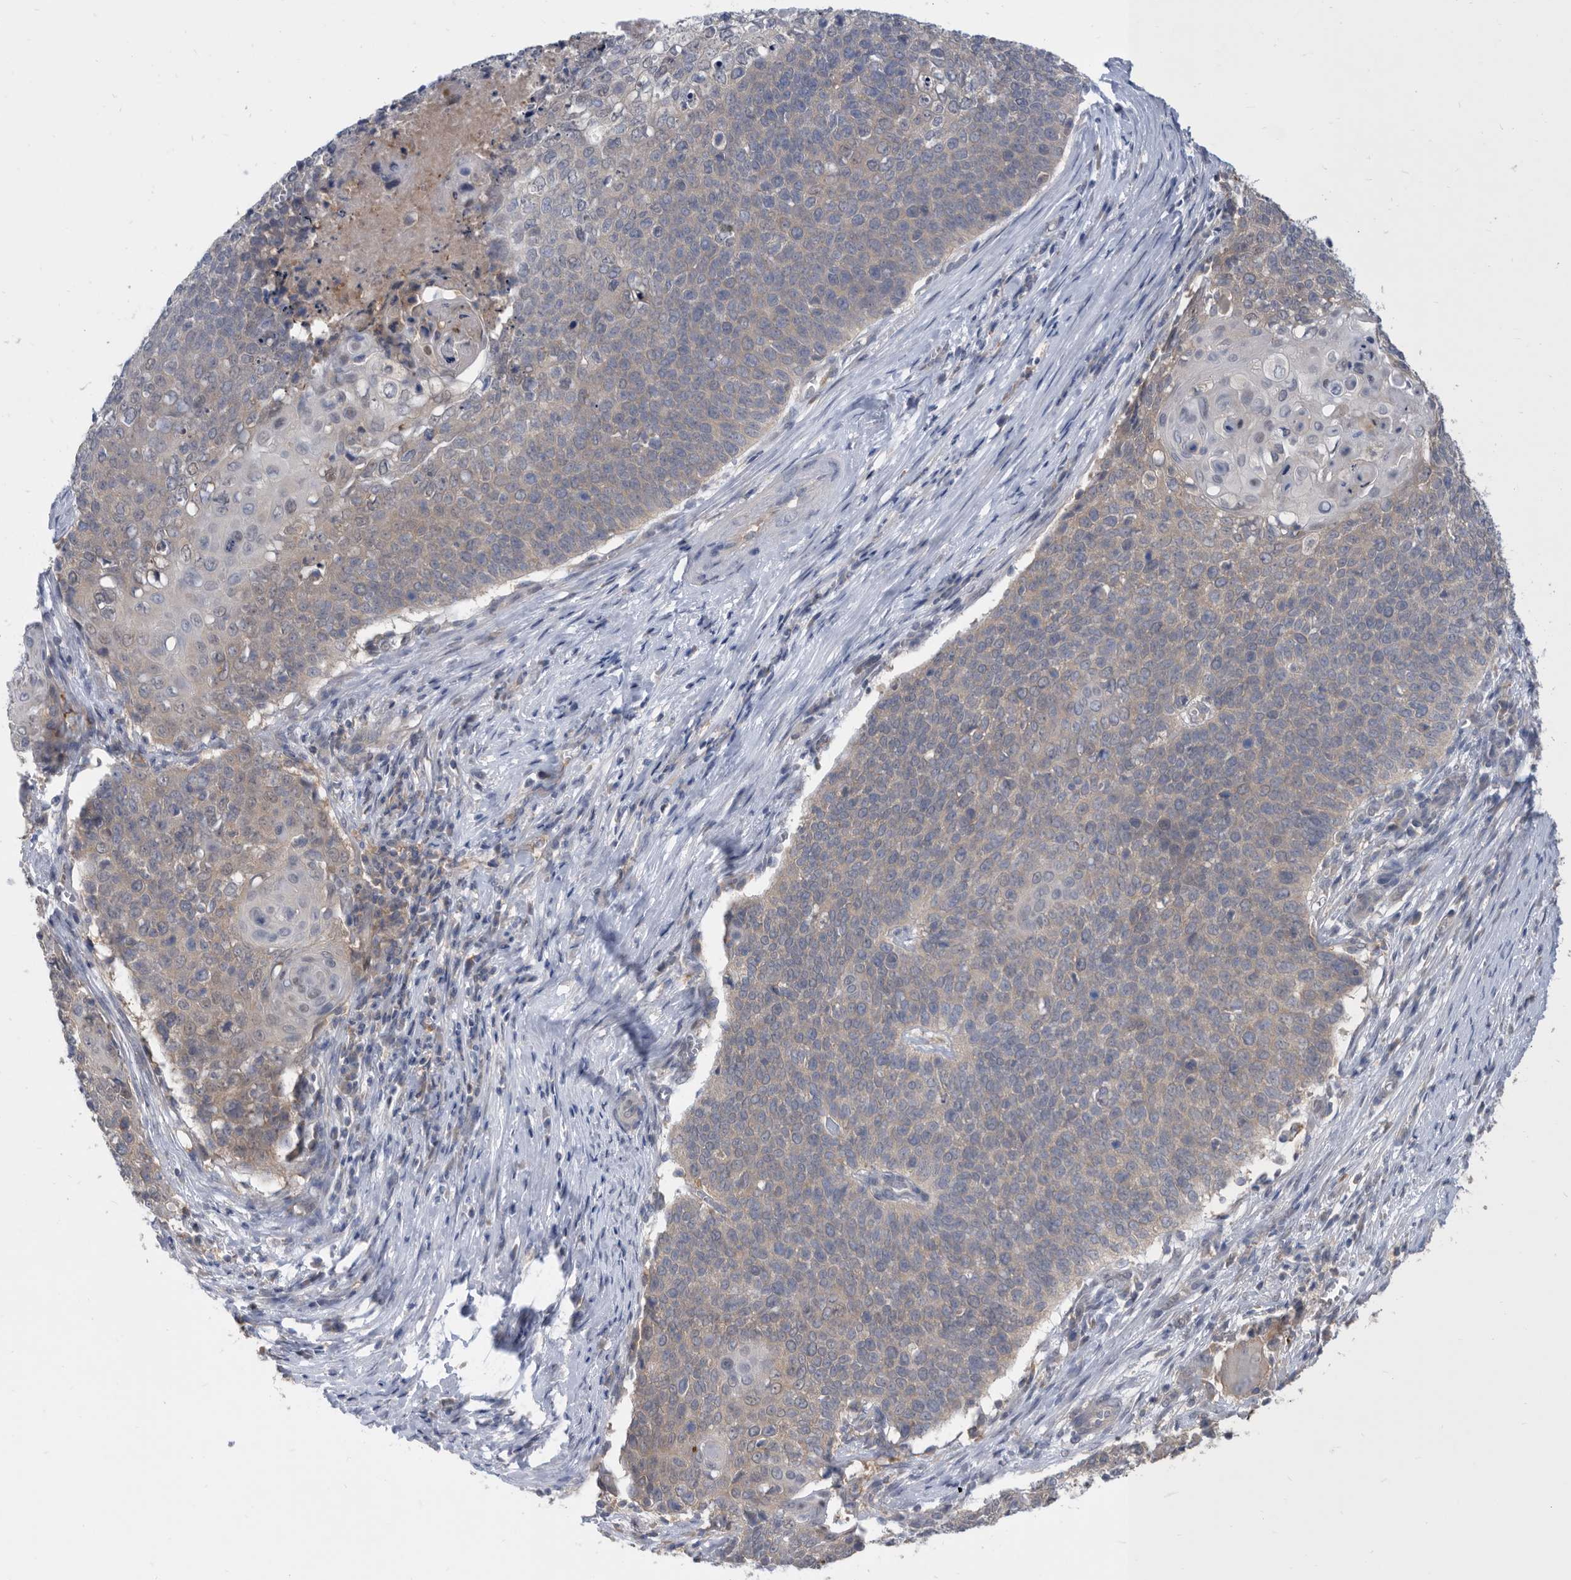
{"staining": {"intensity": "negative", "quantity": "none", "location": "none"}, "tissue": "cervical cancer", "cell_type": "Tumor cells", "image_type": "cancer", "snomed": [{"axis": "morphology", "description": "Squamous cell carcinoma, NOS"}, {"axis": "topography", "description": "Cervix"}], "caption": "Protein analysis of squamous cell carcinoma (cervical) shows no significant expression in tumor cells.", "gene": "CCT4", "patient": {"sex": "female", "age": 39}}